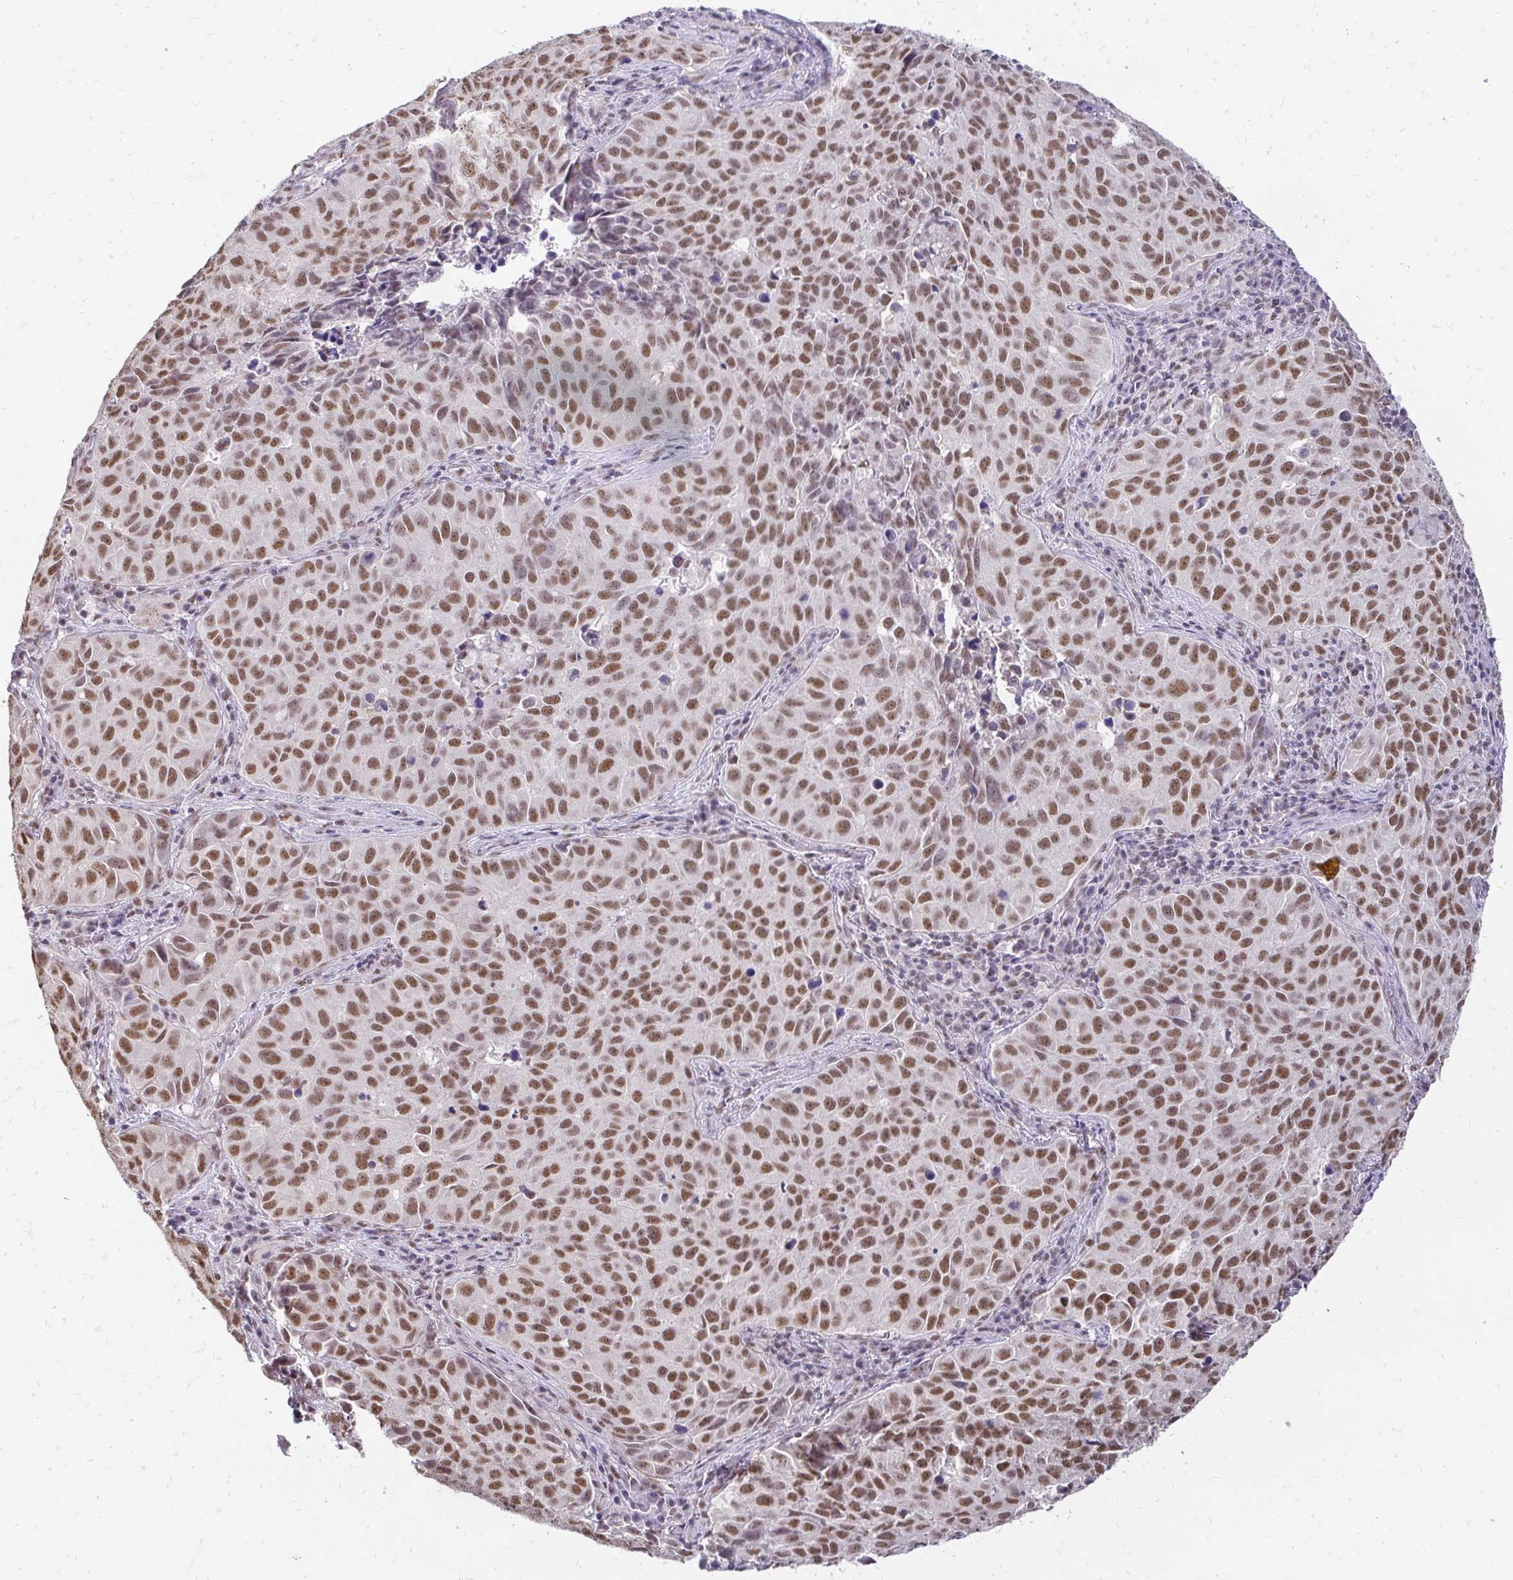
{"staining": {"intensity": "moderate", "quantity": ">75%", "location": "nuclear"}, "tissue": "lung cancer", "cell_type": "Tumor cells", "image_type": "cancer", "snomed": [{"axis": "morphology", "description": "Adenocarcinoma, NOS"}, {"axis": "topography", "description": "Lung"}], "caption": "Human adenocarcinoma (lung) stained with a protein marker reveals moderate staining in tumor cells.", "gene": "RIMS4", "patient": {"sex": "female", "age": 50}}